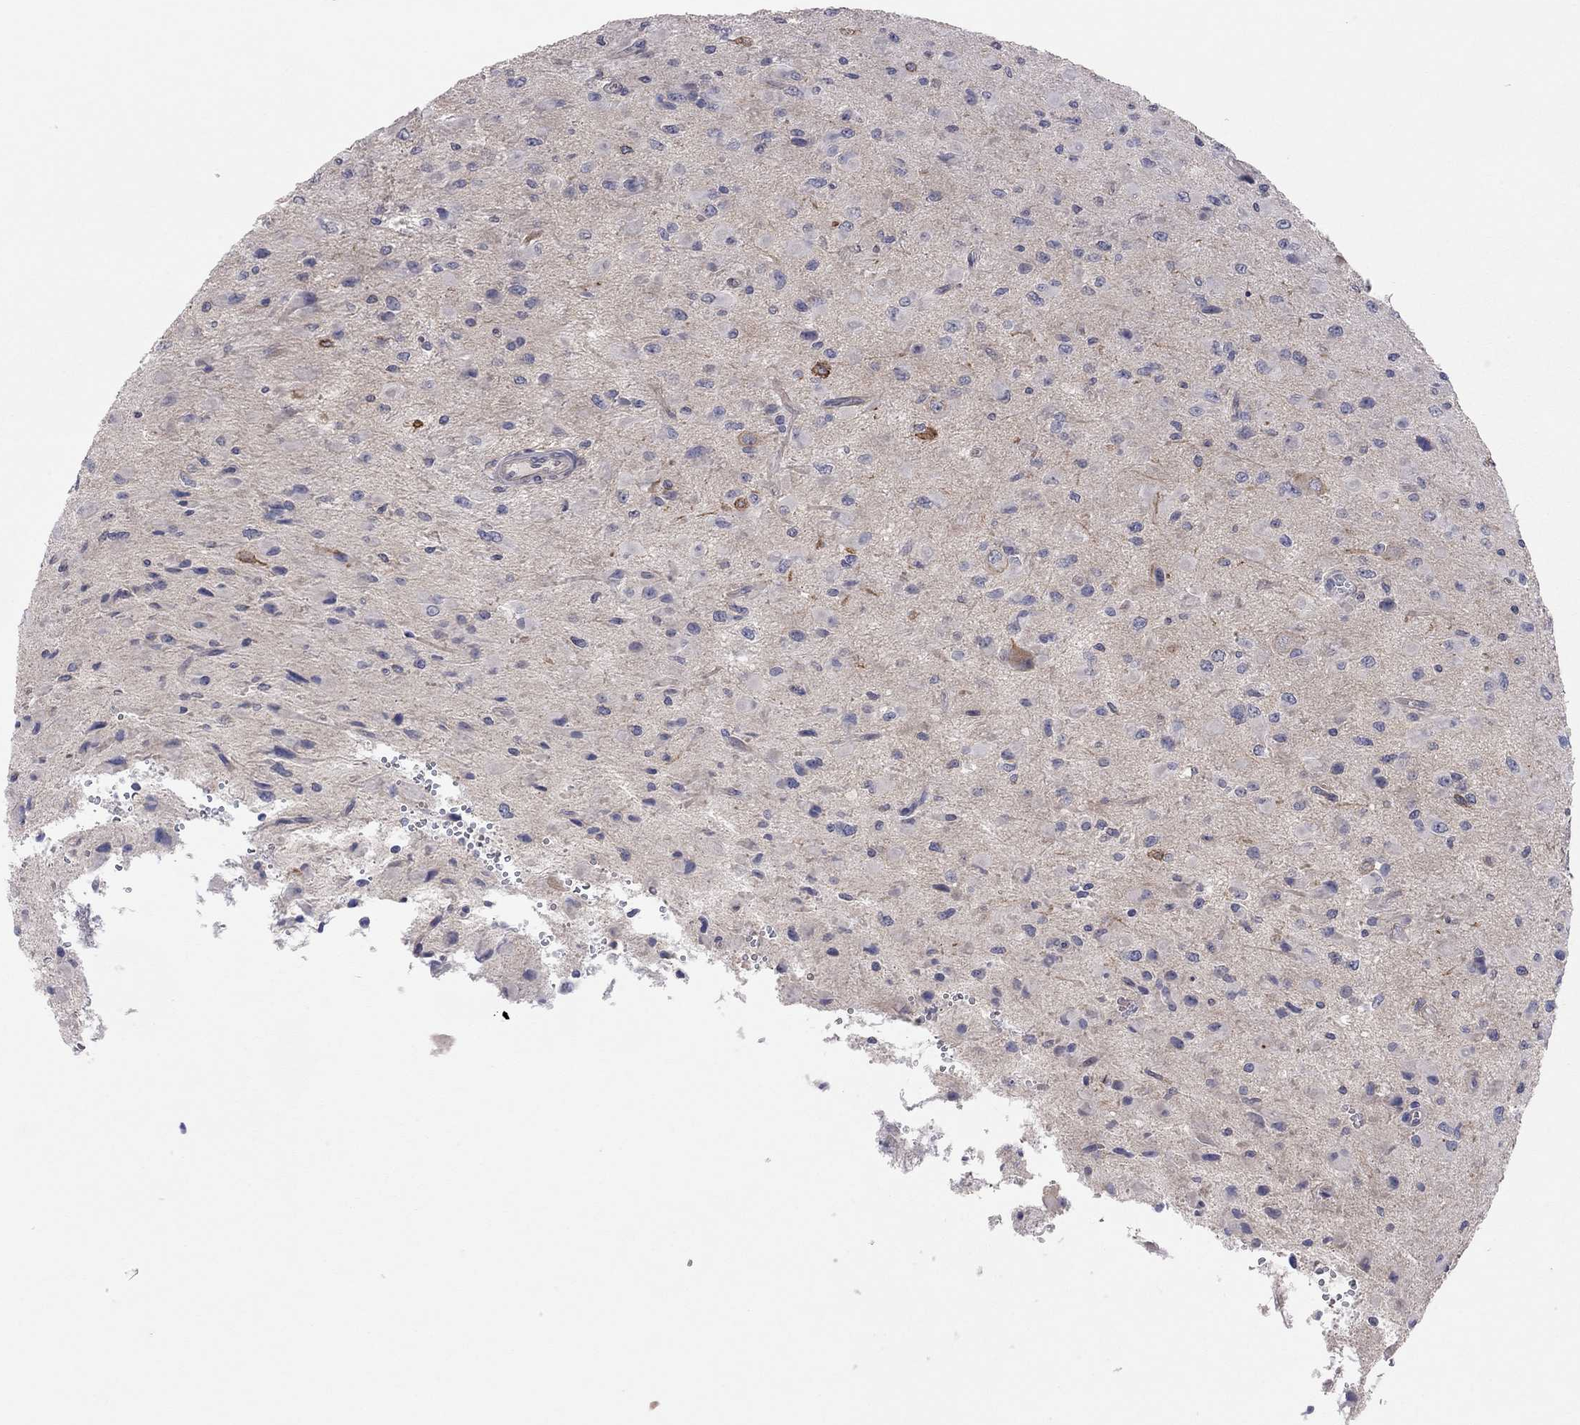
{"staining": {"intensity": "negative", "quantity": "none", "location": "none"}, "tissue": "glioma", "cell_type": "Tumor cells", "image_type": "cancer", "snomed": [{"axis": "morphology", "description": "Glioma, malignant, High grade"}, {"axis": "topography", "description": "Cerebral cortex"}], "caption": "Immunohistochemistry of glioma shows no positivity in tumor cells.", "gene": "KCNB1", "patient": {"sex": "male", "age": 35}}